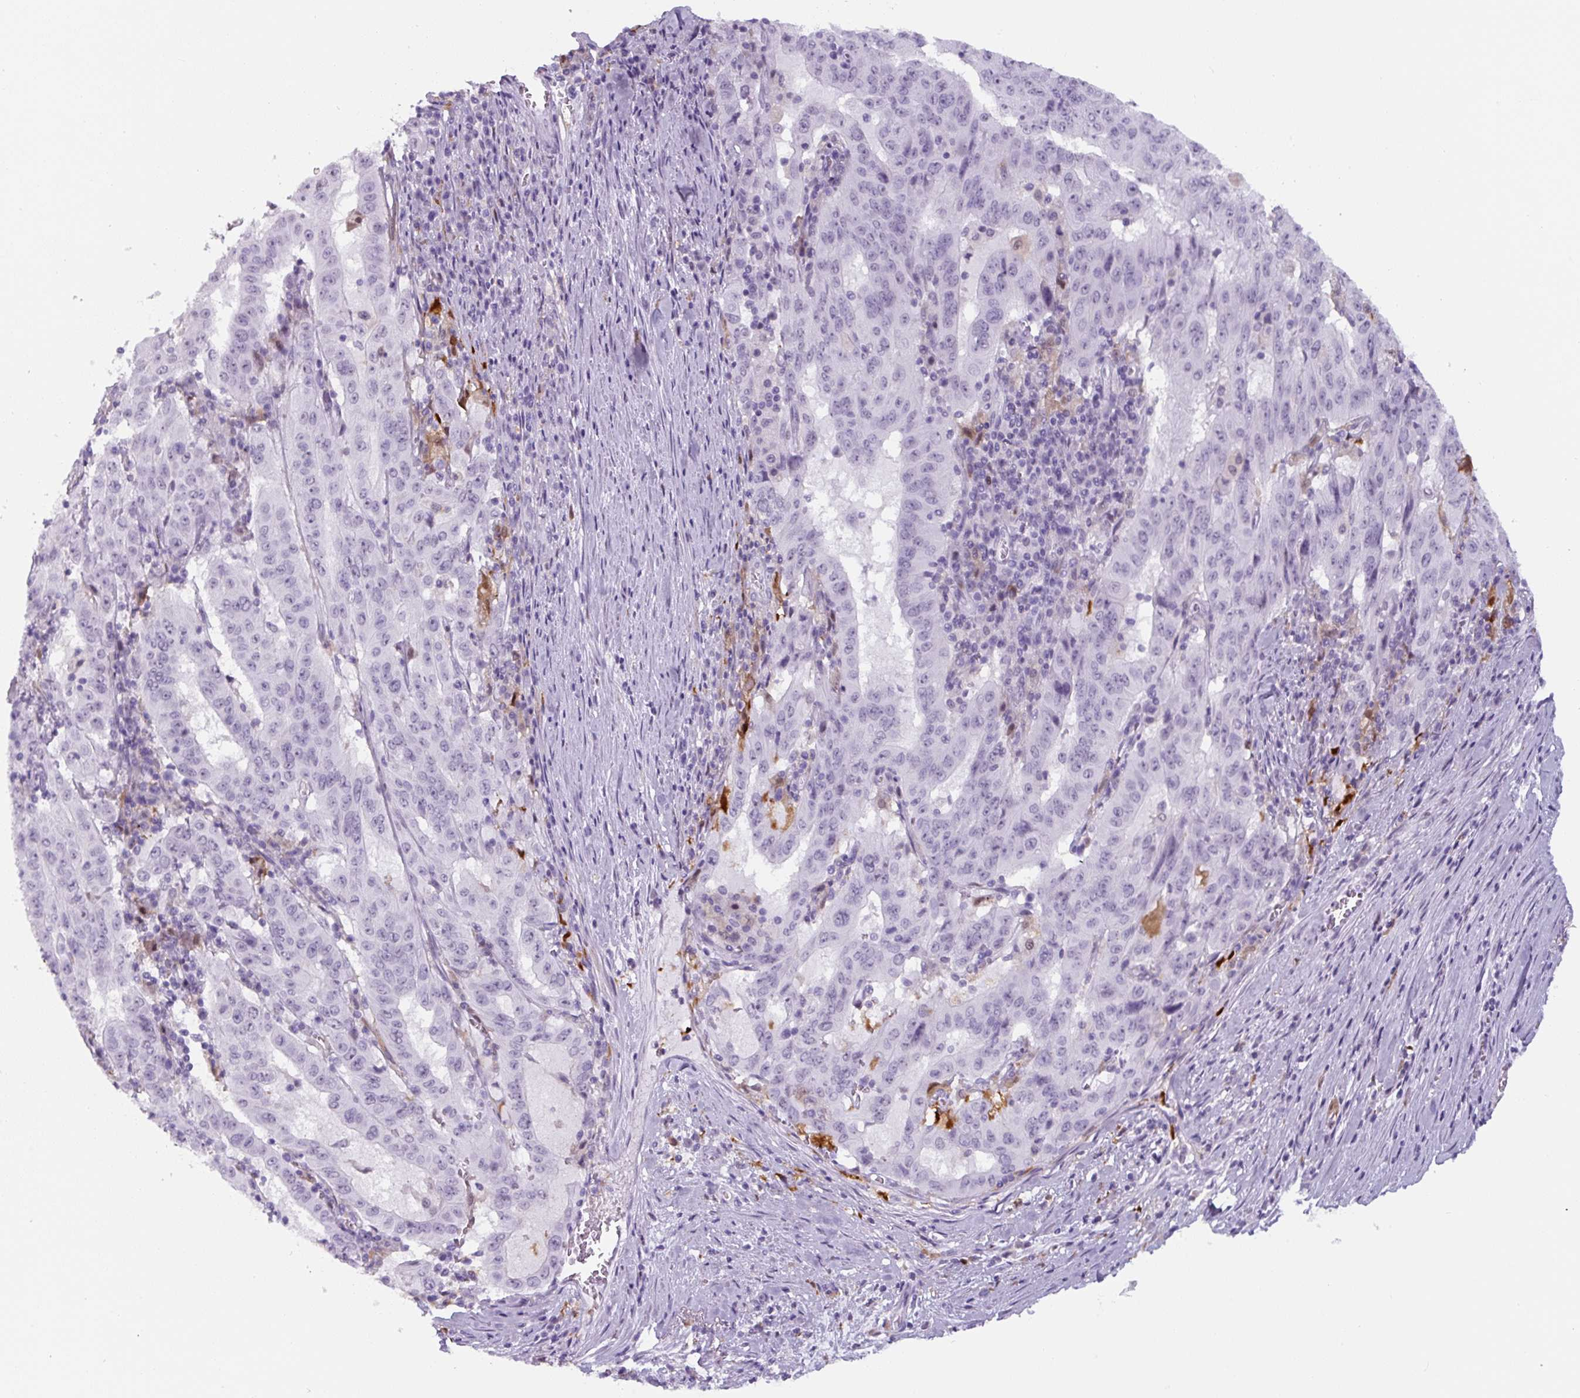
{"staining": {"intensity": "negative", "quantity": "none", "location": "none"}, "tissue": "pancreatic cancer", "cell_type": "Tumor cells", "image_type": "cancer", "snomed": [{"axis": "morphology", "description": "Adenocarcinoma, NOS"}, {"axis": "topography", "description": "Pancreas"}], "caption": "Immunohistochemical staining of human adenocarcinoma (pancreatic) shows no significant positivity in tumor cells.", "gene": "TNFRSF8", "patient": {"sex": "male", "age": 63}}